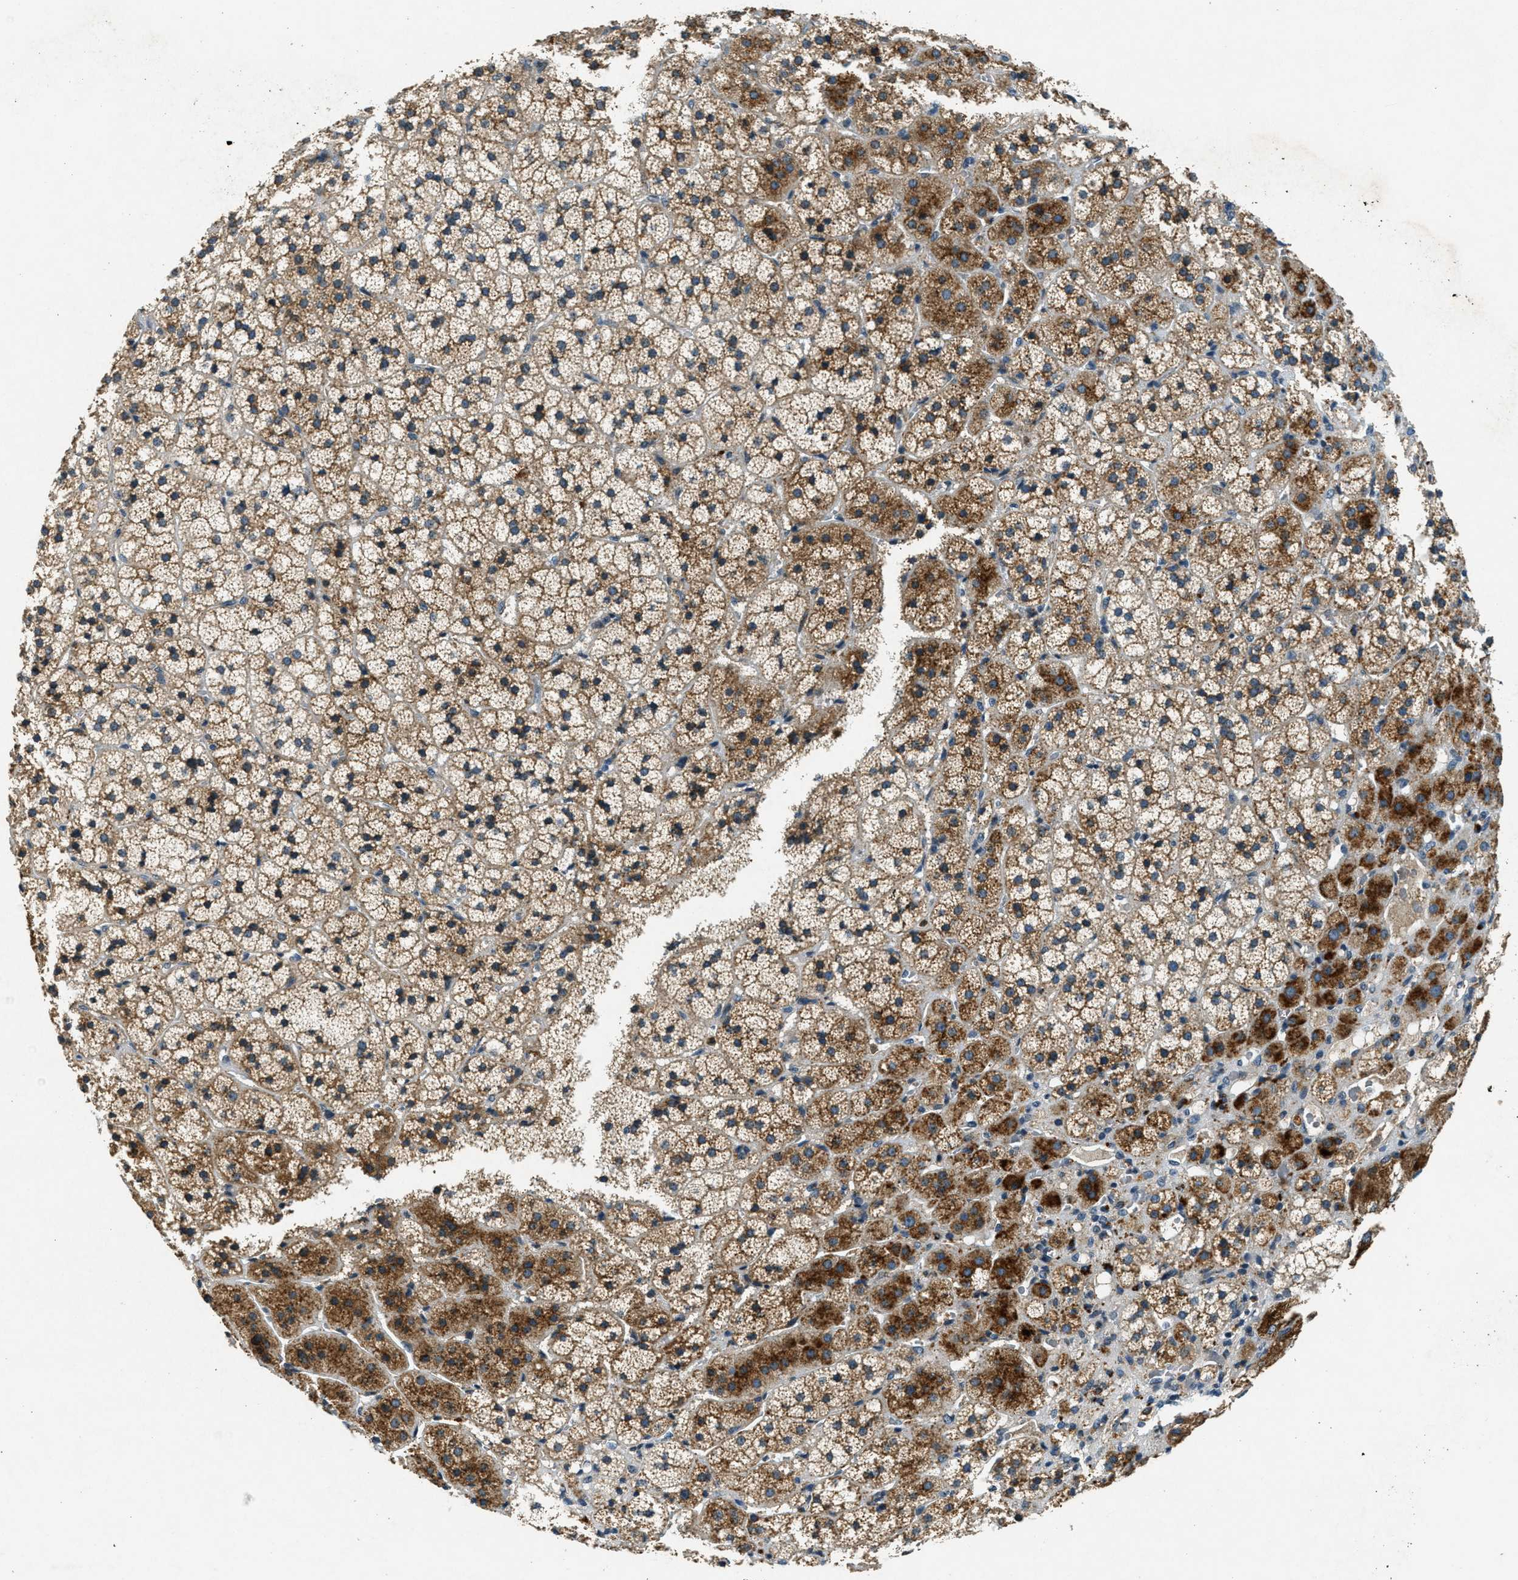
{"staining": {"intensity": "strong", "quantity": ">75%", "location": "cytoplasmic/membranous"}, "tissue": "adrenal gland", "cell_type": "Glandular cells", "image_type": "normal", "snomed": [{"axis": "morphology", "description": "Normal tissue, NOS"}, {"axis": "topography", "description": "Adrenal gland"}], "caption": "Immunohistochemistry image of unremarkable adrenal gland: adrenal gland stained using immunohistochemistry (IHC) reveals high levels of strong protein expression localized specifically in the cytoplasmic/membranous of glandular cells, appearing as a cytoplasmic/membranous brown color.", "gene": "RAB3D", "patient": {"sex": "female", "age": 44}}